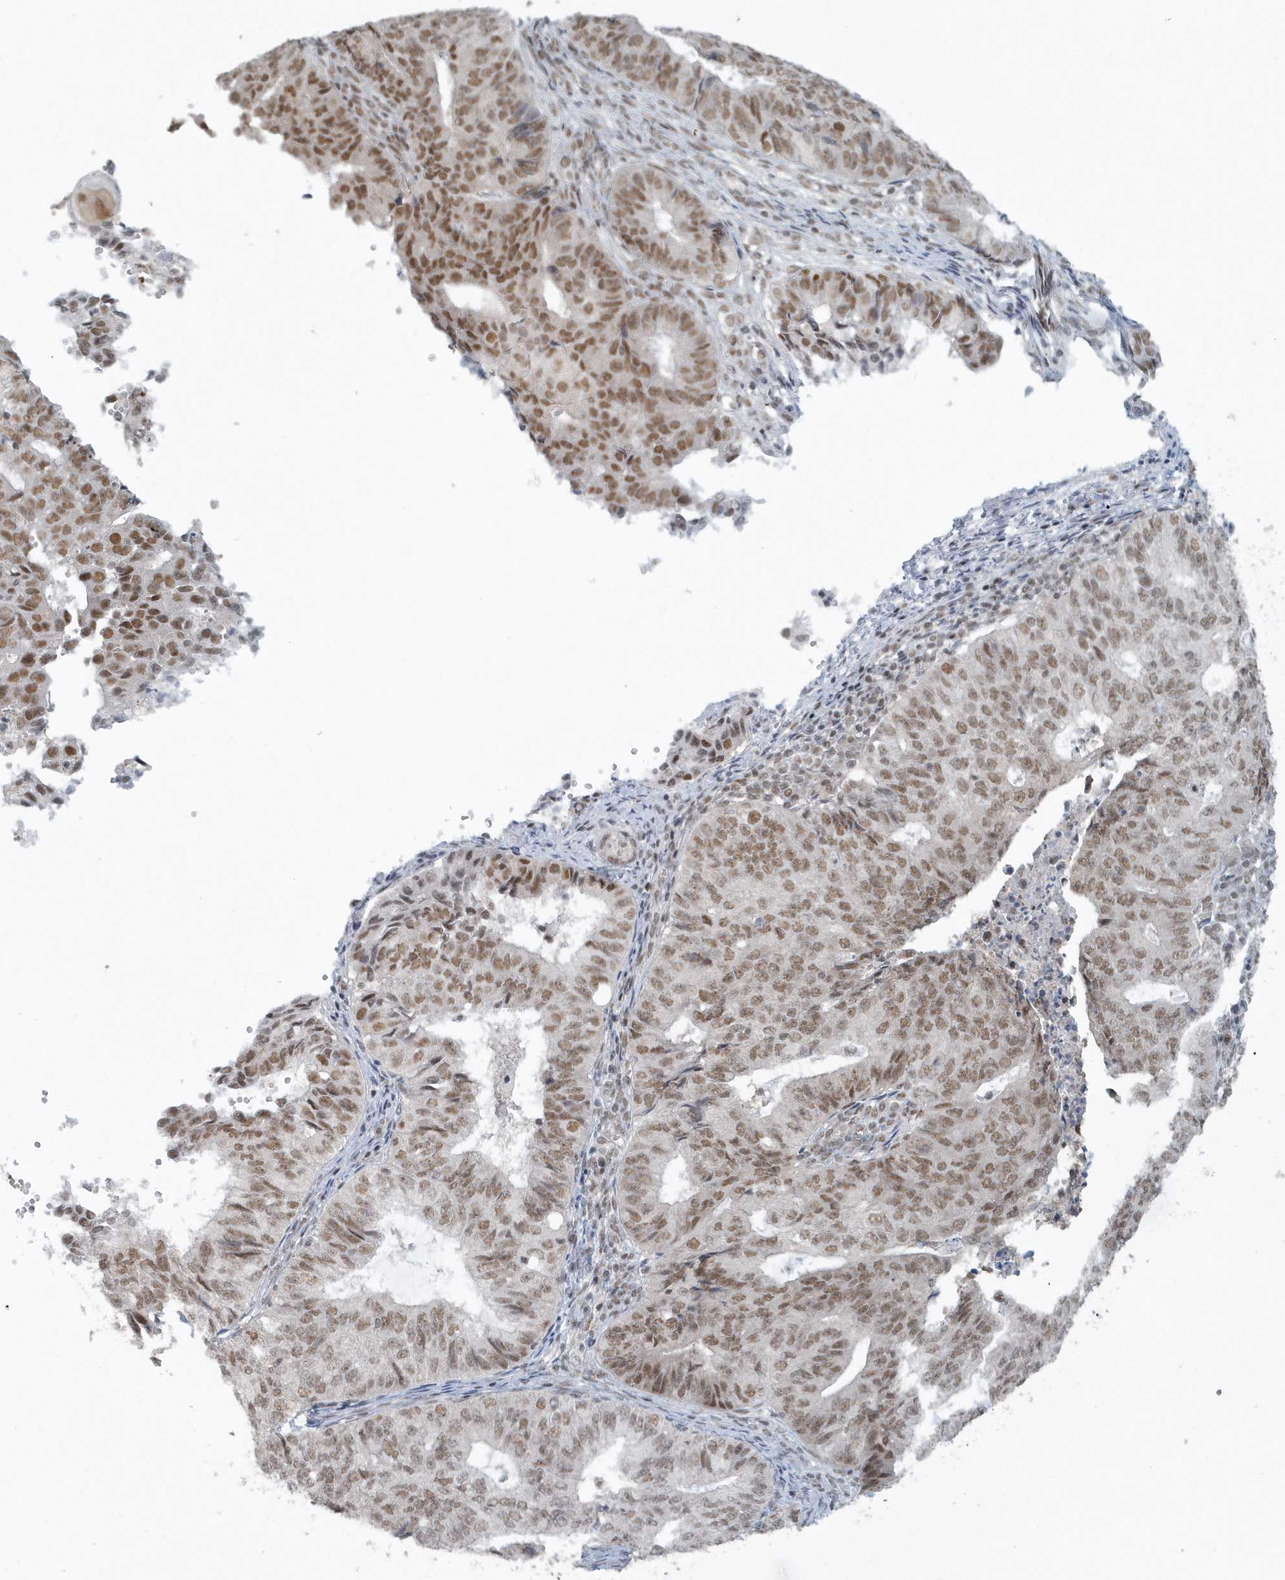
{"staining": {"intensity": "moderate", "quantity": "25%-75%", "location": "nuclear"}, "tissue": "endometrial cancer", "cell_type": "Tumor cells", "image_type": "cancer", "snomed": [{"axis": "morphology", "description": "Adenocarcinoma, NOS"}, {"axis": "topography", "description": "Endometrium"}], "caption": "Approximately 25%-75% of tumor cells in endometrial adenocarcinoma exhibit moderate nuclear protein positivity as visualized by brown immunohistochemical staining.", "gene": "YTHDC1", "patient": {"sex": "female", "age": 32}}